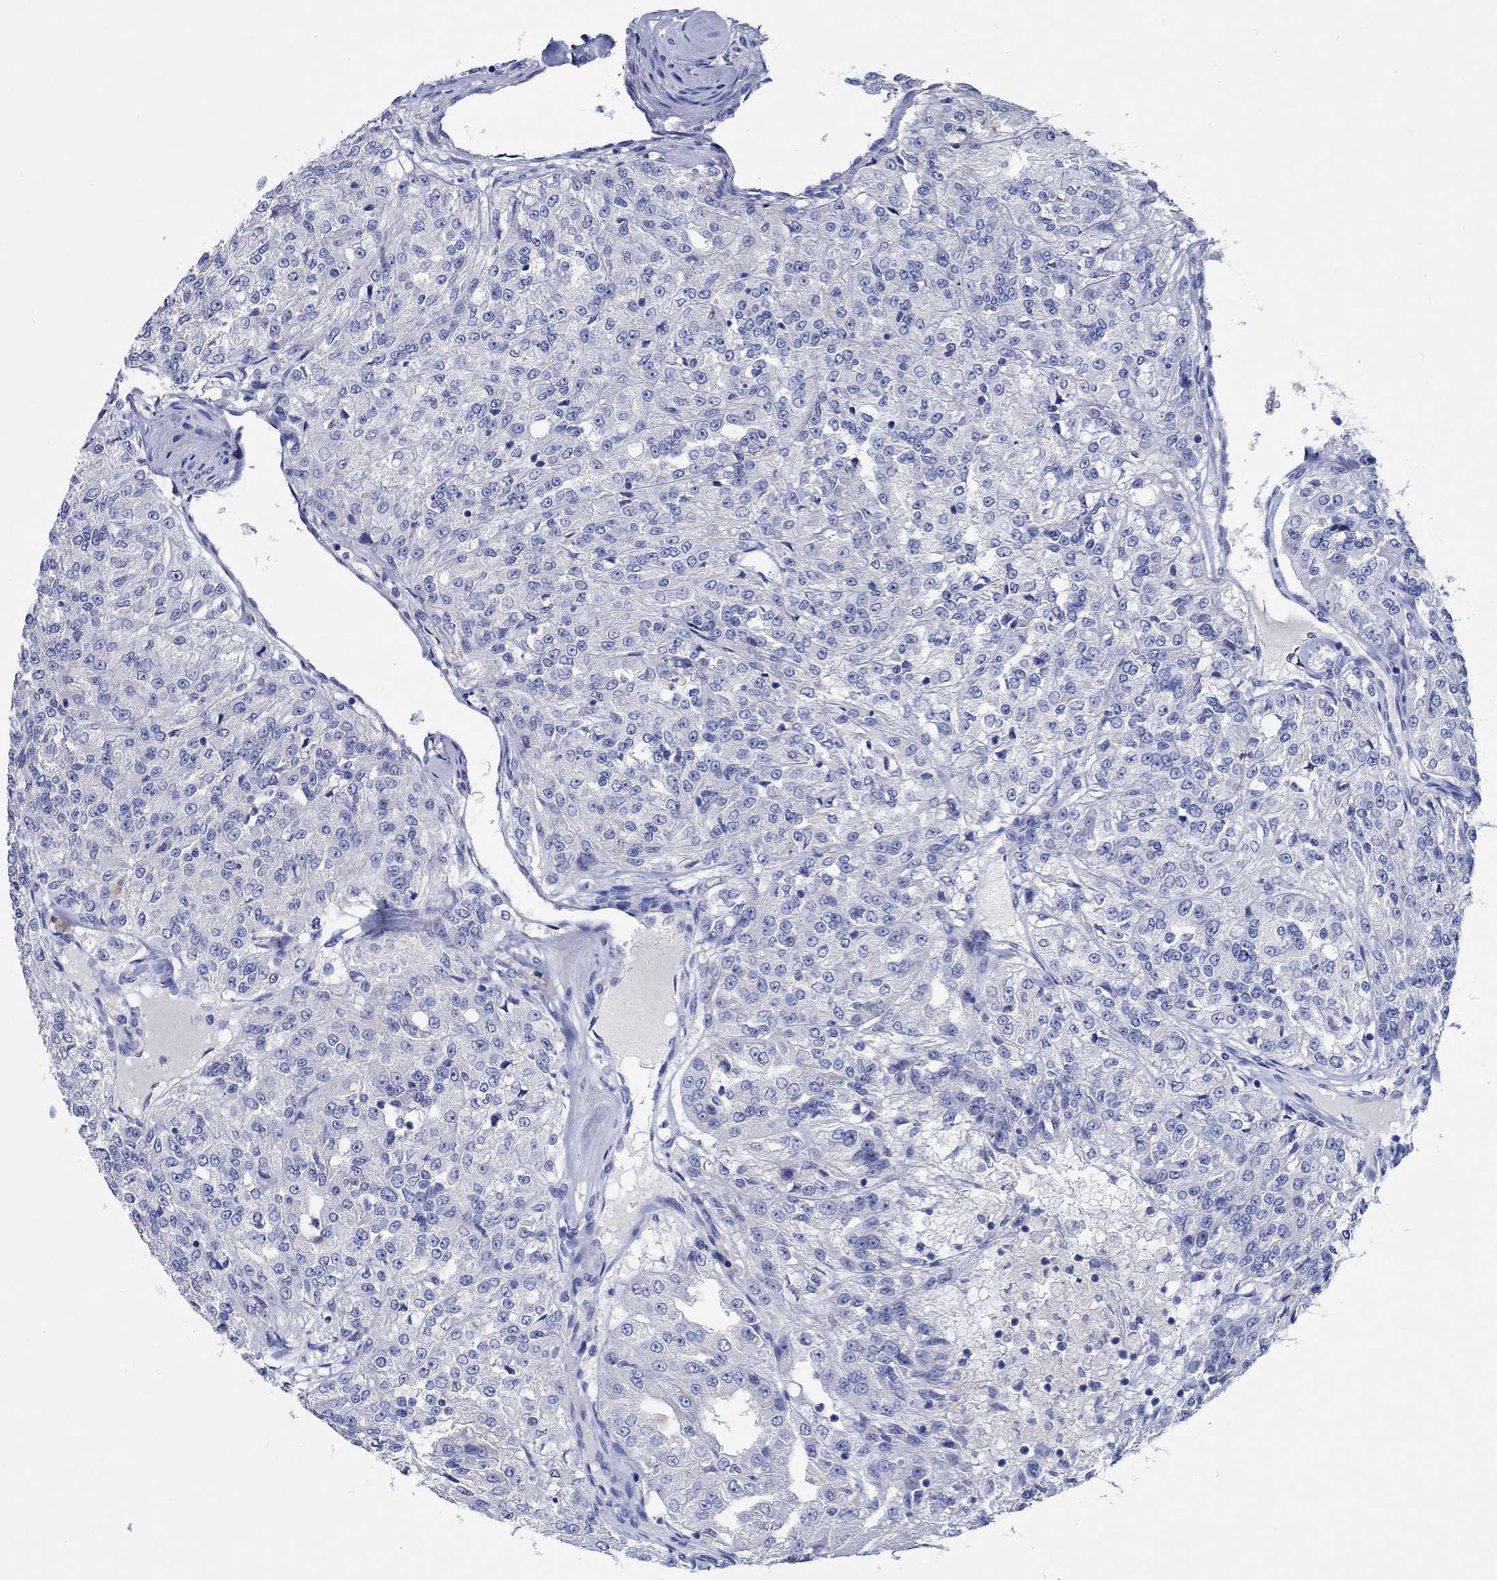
{"staining": {"intensity": "negative", "quantity": "none", "location": "none"}, "tissue": "renal cancer", "cell_type": "Tumor cells", "image_type": "cancer", "snomed": [{"axis": "morphology", "description": "Adenocarcinoma, NOS"}, {"axis": "topography", "description": "Kidney"}], "caption": "Tumor cells are negative for brown protein staining in renal adenocarcinoma. (Brightfield microscopy of DAB (3,3'-diaminobenzidine) IHC at high magnification).", "gene": "SHISA4", "patient": {"sex": "female", "age": 63}}